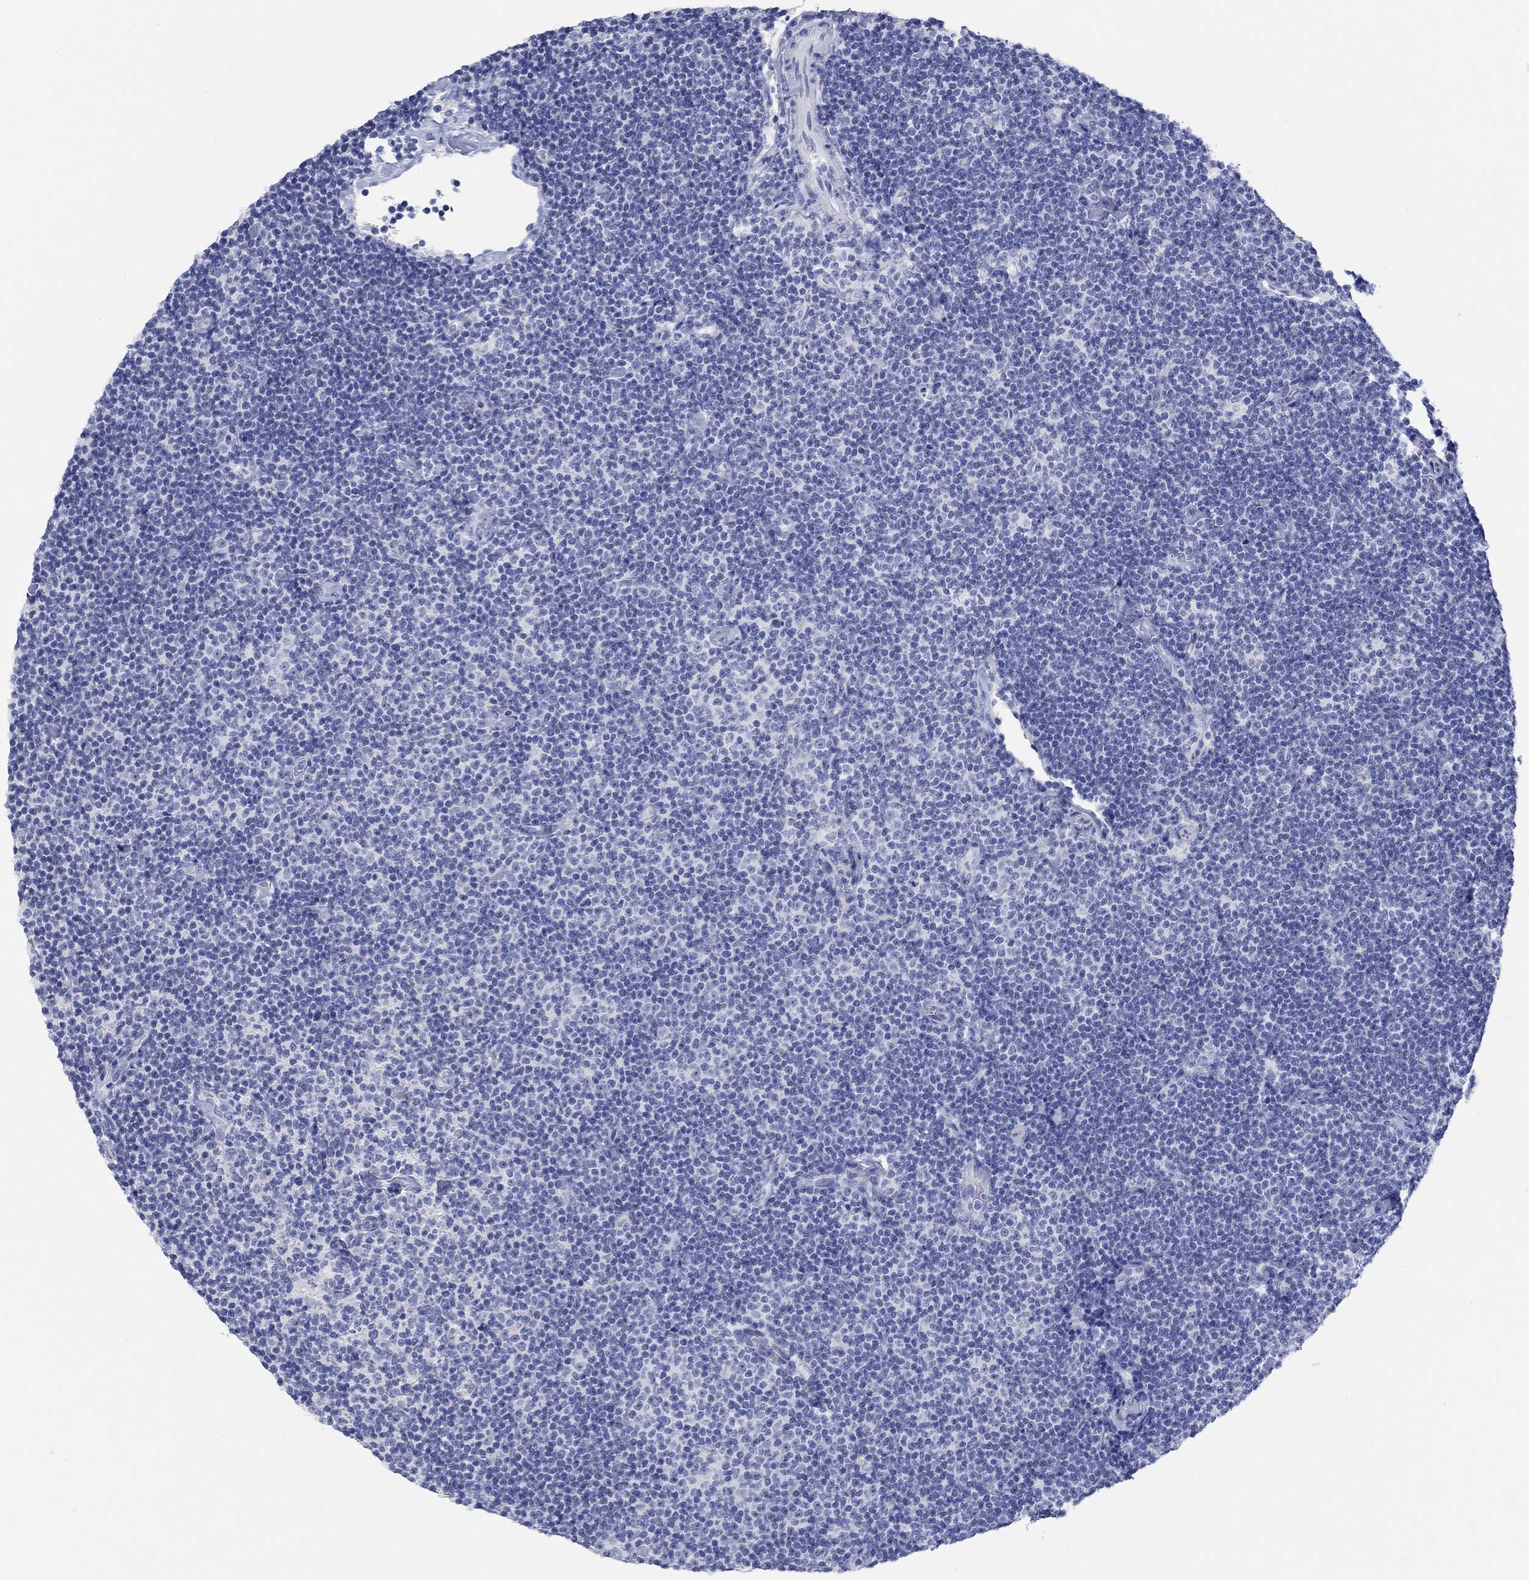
{"staining": {"intensity": "negative", "quantity": "none", "location": "none"}, "tissue": "lymphoma", "cell_type": "Tumor cells", "image_type": "cancer", "snomed": [{"axis": "morphology", "description": "Malignant lymphoma, non-Hodgkin's type, Low grade"}, {"axis": "topography", "description": "Lymph node"}], "caption": "Tumor cells show no significant positivity in malignant lymphoma, non-Hodgkin's type (low-grade).", "gene": "GRIA3", "patient": {"sex": "male", "age": 81}}